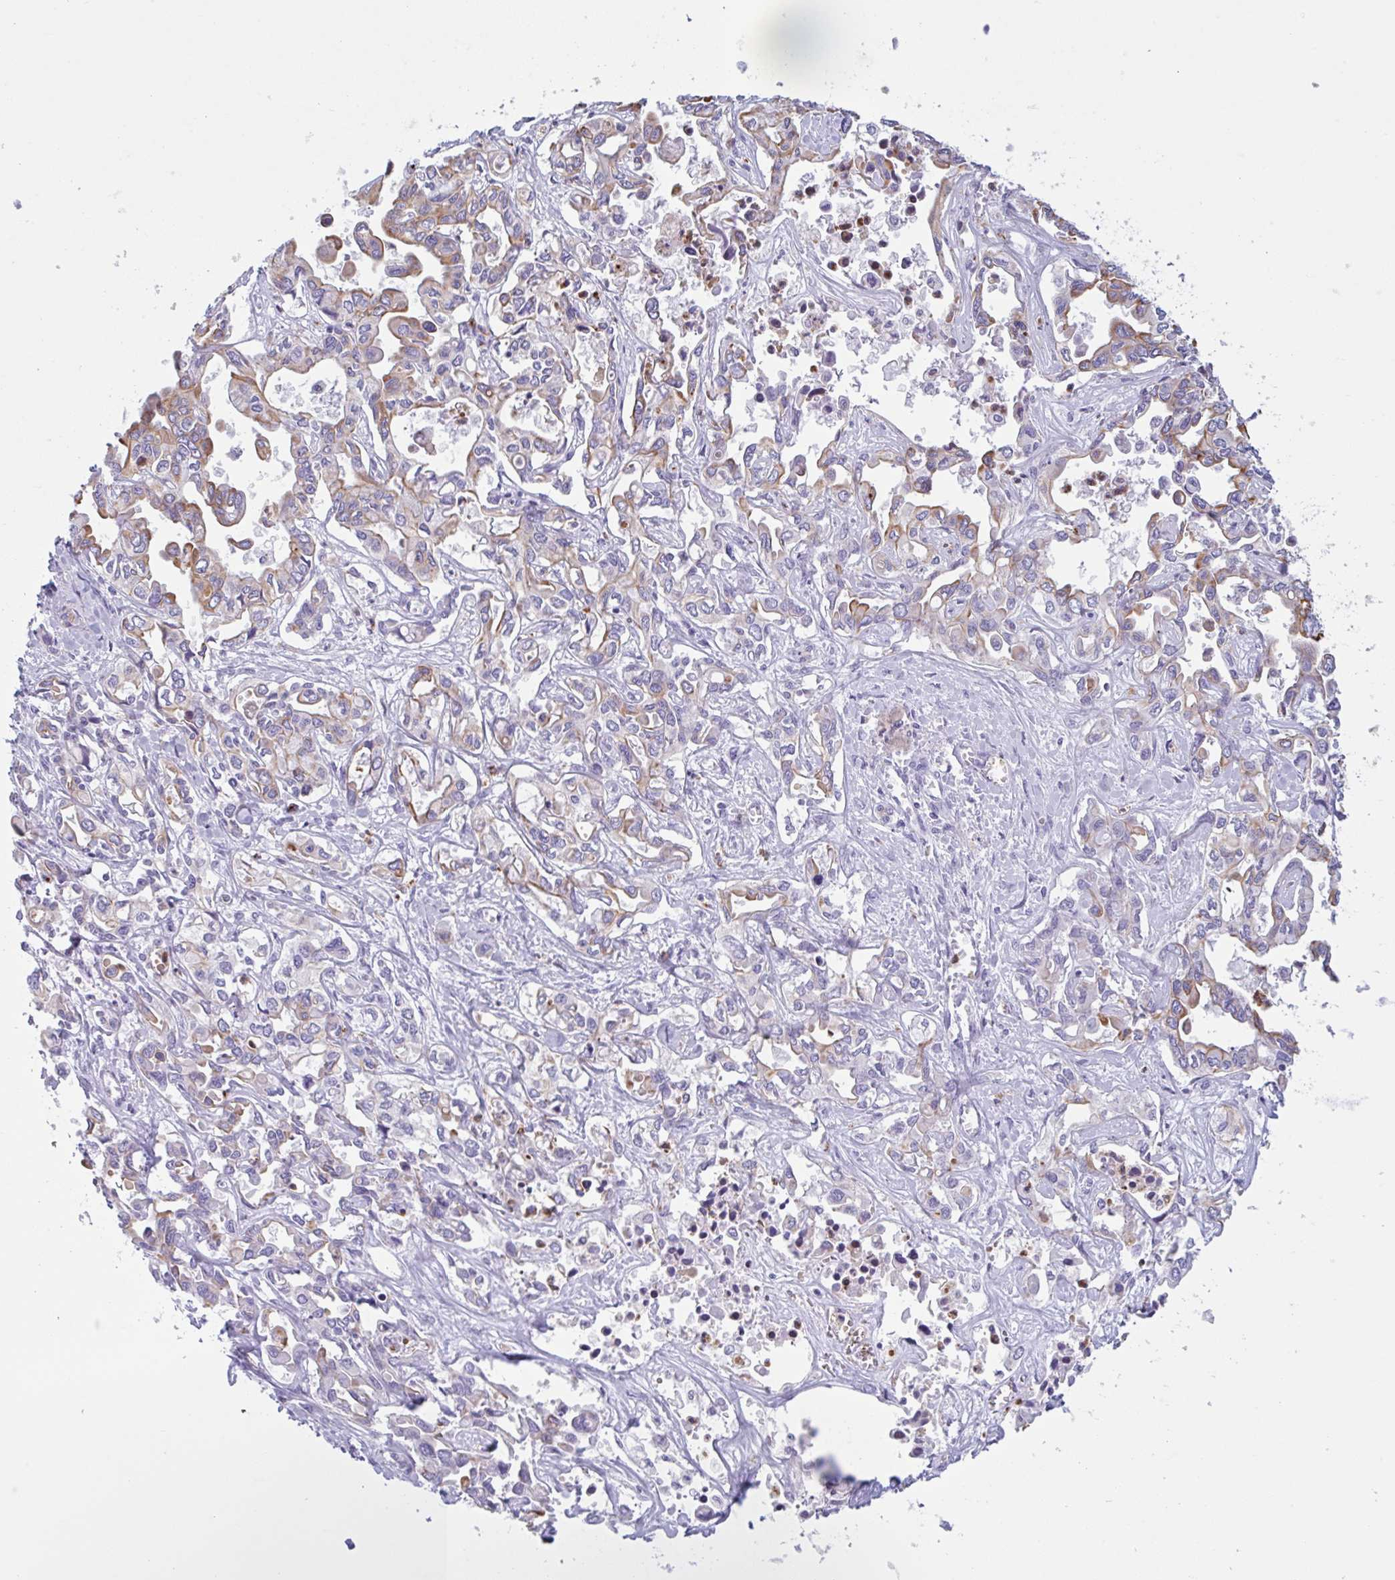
{"staining": {"intensity": "moderate", "quantity": "25%-75%", "location": "cytoplasmic/membranous"}, "tissue": "liver cancer", "cell_type": "Tumor cells", "image_type": "cancer", "snomed": [{"axis": "morphology", "description": "Cholangiocarcinoma"}, {"axis": "topography", "description": "Liver"}], "caption": "DAB immunohistochemical staining of liver cancer reveals moderate cytoplasmic/membranous protein positivity in approximately 25%-75% of tumor cells. (IHC, brightfield microscopy, high magnification).", "gene": "DTWD2", "patient": {"sex": "female", "age": 64}}